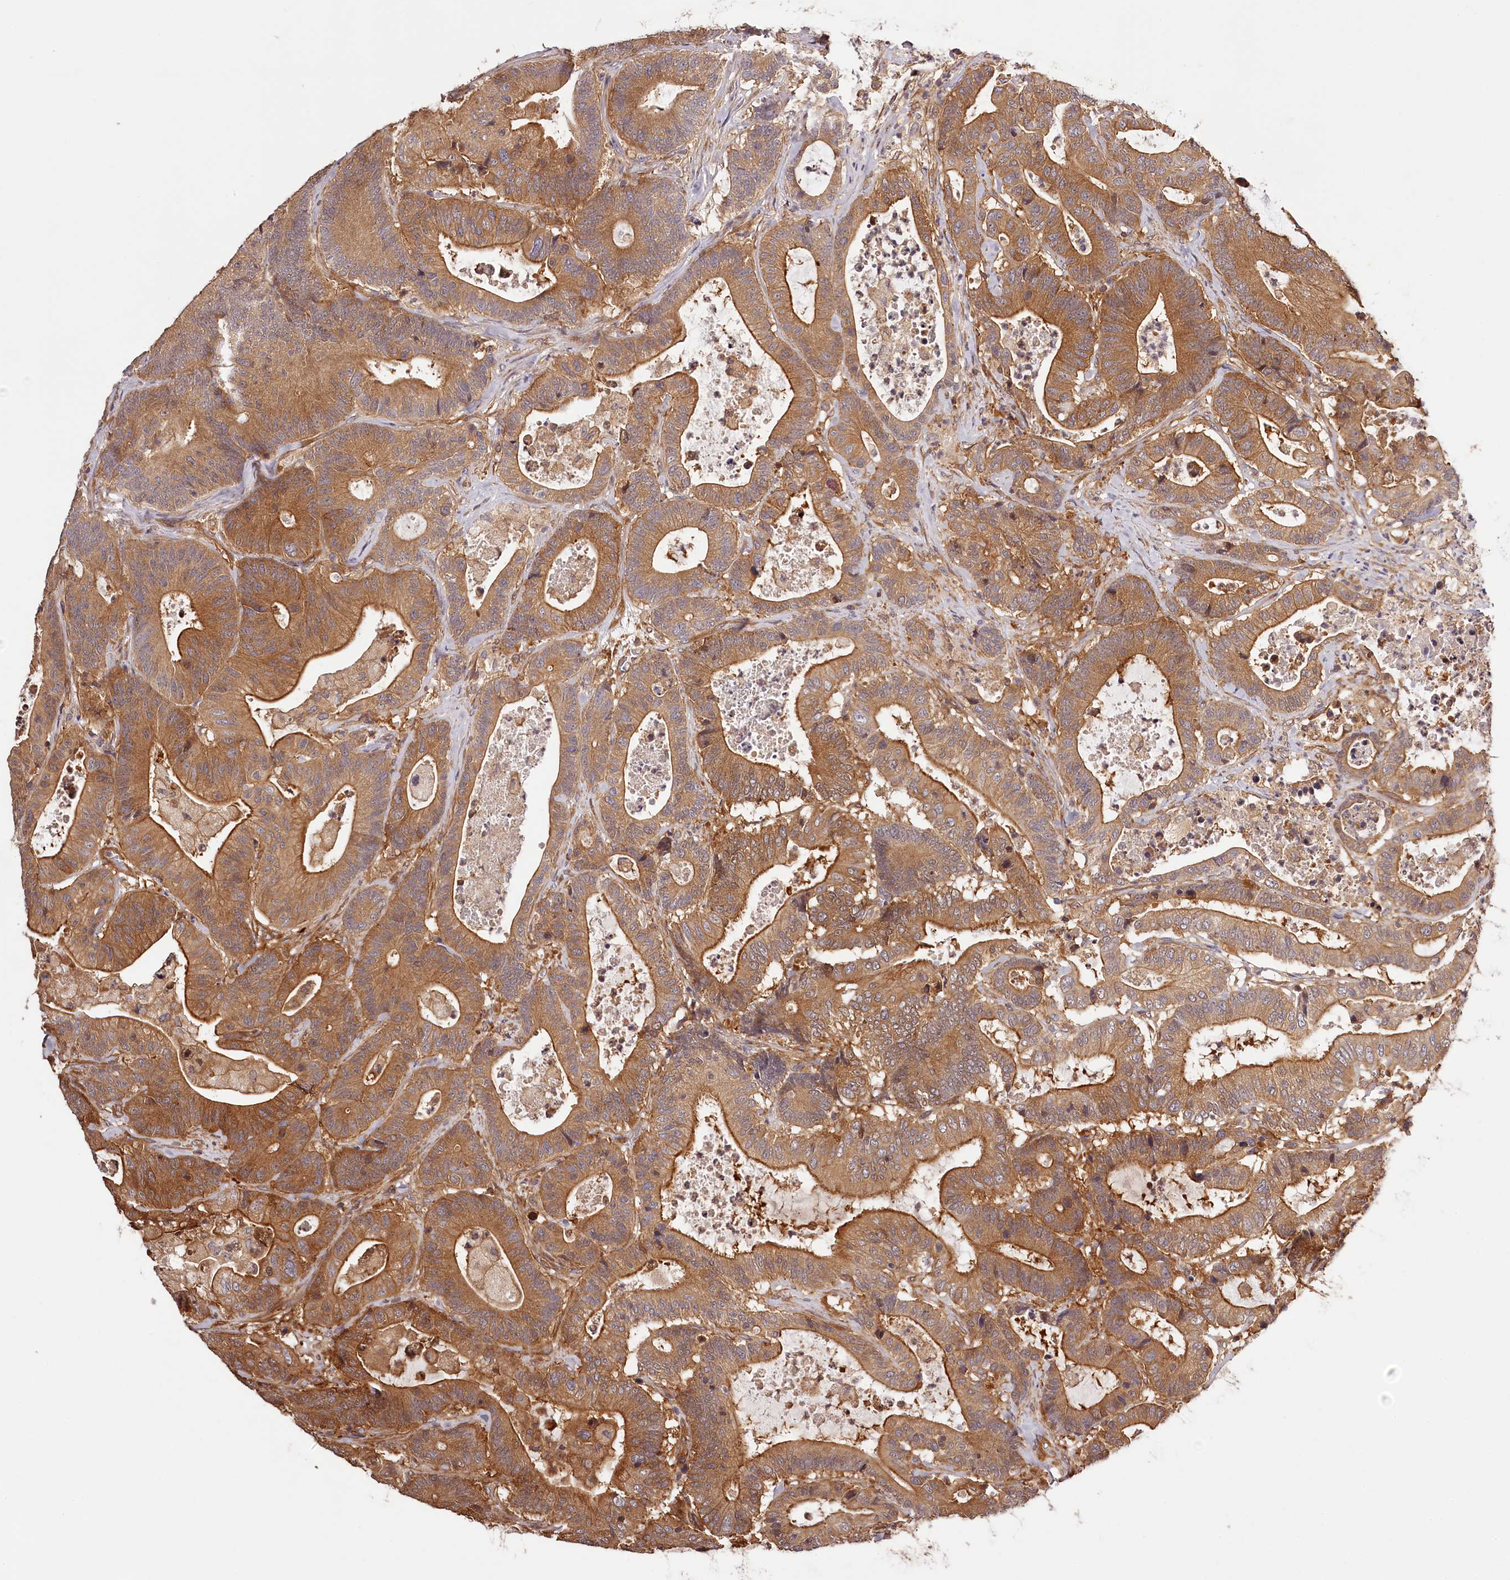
{"staining": {"intensity": "strong", "quantity": ">75%", "location": "cytoplasmic/membranous"}, "tissue": "colorectal cancer", "cell_type": "Tumor cells", "image_type": "cancer", "snomed": [{"axis": "morphology", "description": "Adenocarcinoma, NOS"}, {"axis": "topography", "description": "Colon"}], "caption": "Colorectal cancer (adenocarcinoma) tissue exhibits strong cytoplasmic/membranous staining in about >75% of tumor cells, visualized by immunohistochemistry.", "gene": "TARS1", "patient": {"sex": "female", "age": 84}}